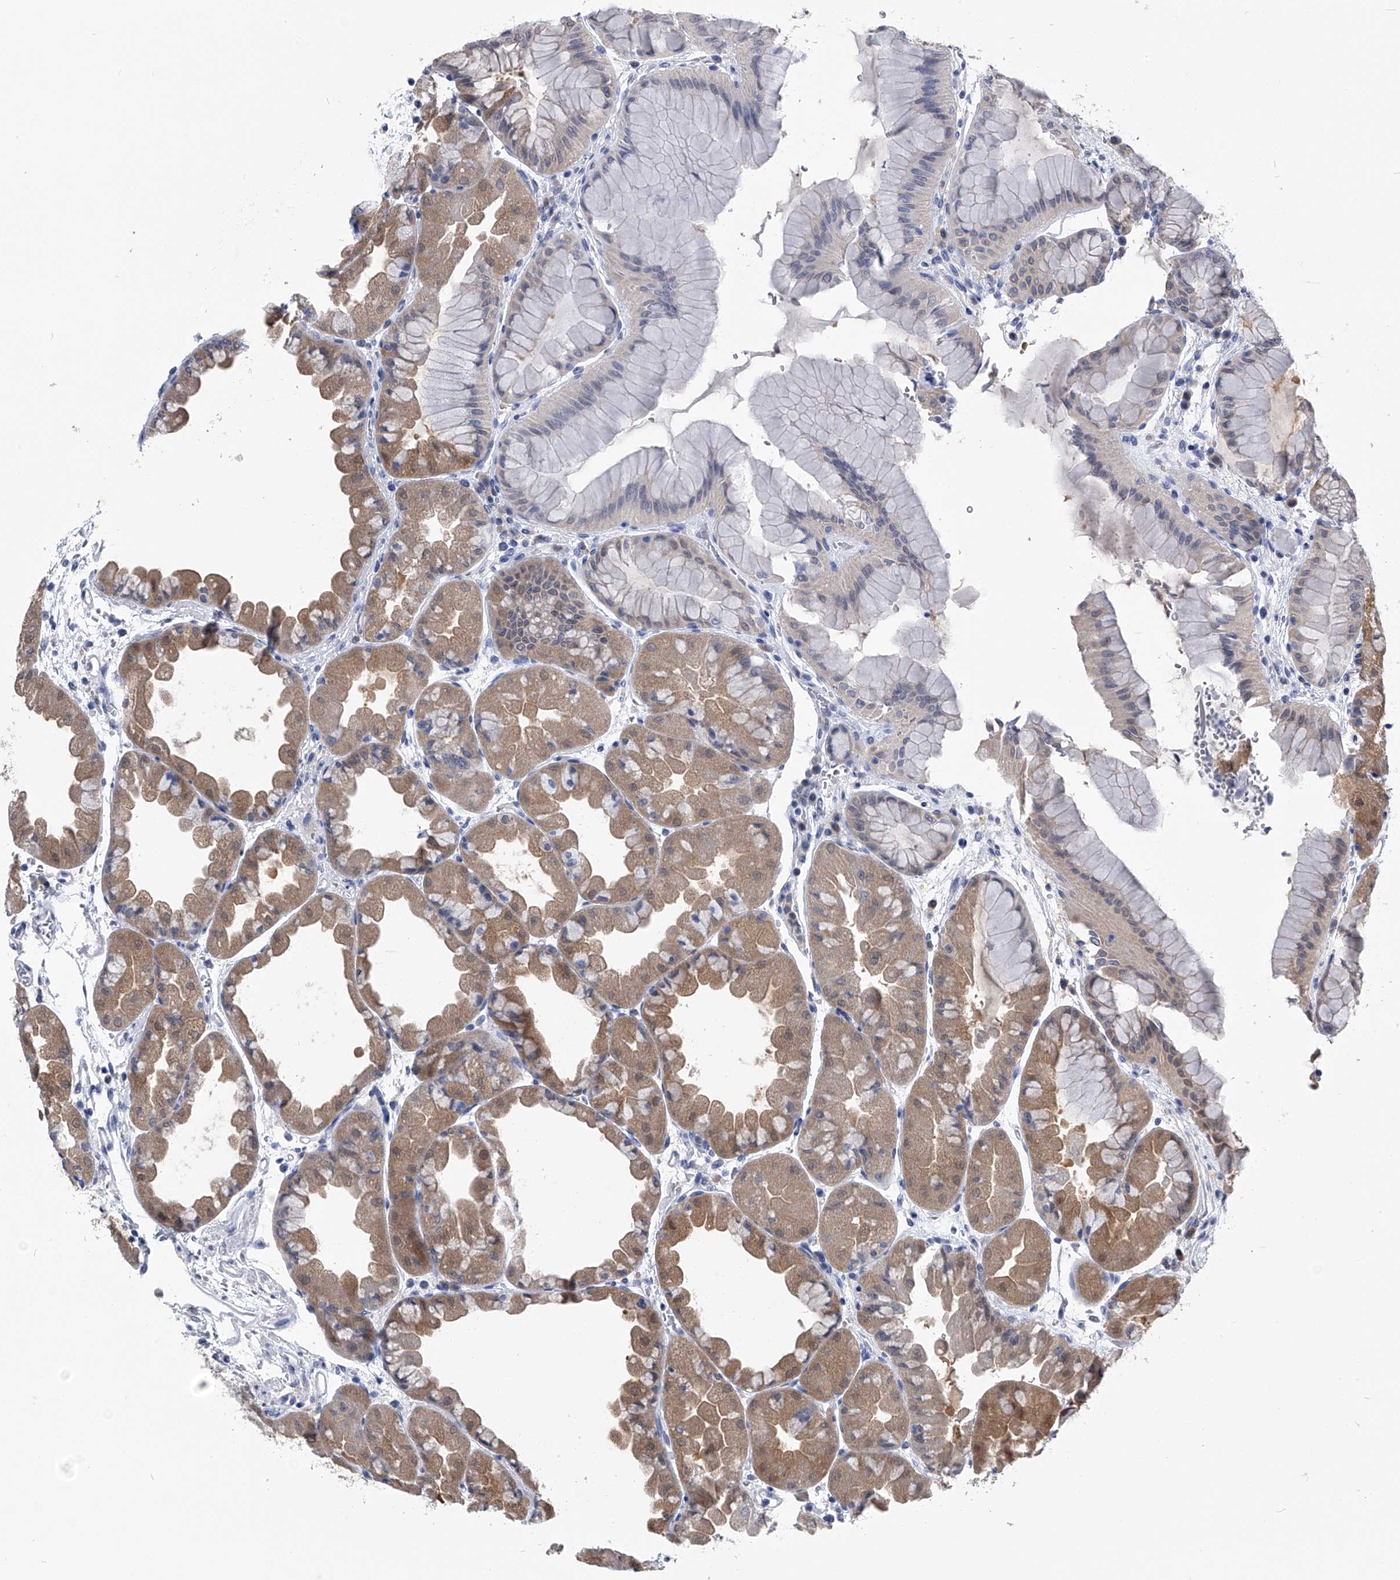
{"staining": {"intensity": "moderate", "quantity": "25%-75%", "location": "cytoplasmic/membranous"}, "tissue": "stomach", "cell_type": "Glandular cells", "image_type": "normal", "snomed": [{"axis": "morphology", "description": "Normal tissue, NOS"}, {"axis": "topography", "description": "Stomach, upper"}], "caption": "An IHC image of unremarkable tissue is shown. Protein staining in brown shows moderate cytoplasmic/membranous positivity in stomach within glandular cells.", "gene": "PDXK", "patient": {"sex": "male", "age": 47}}